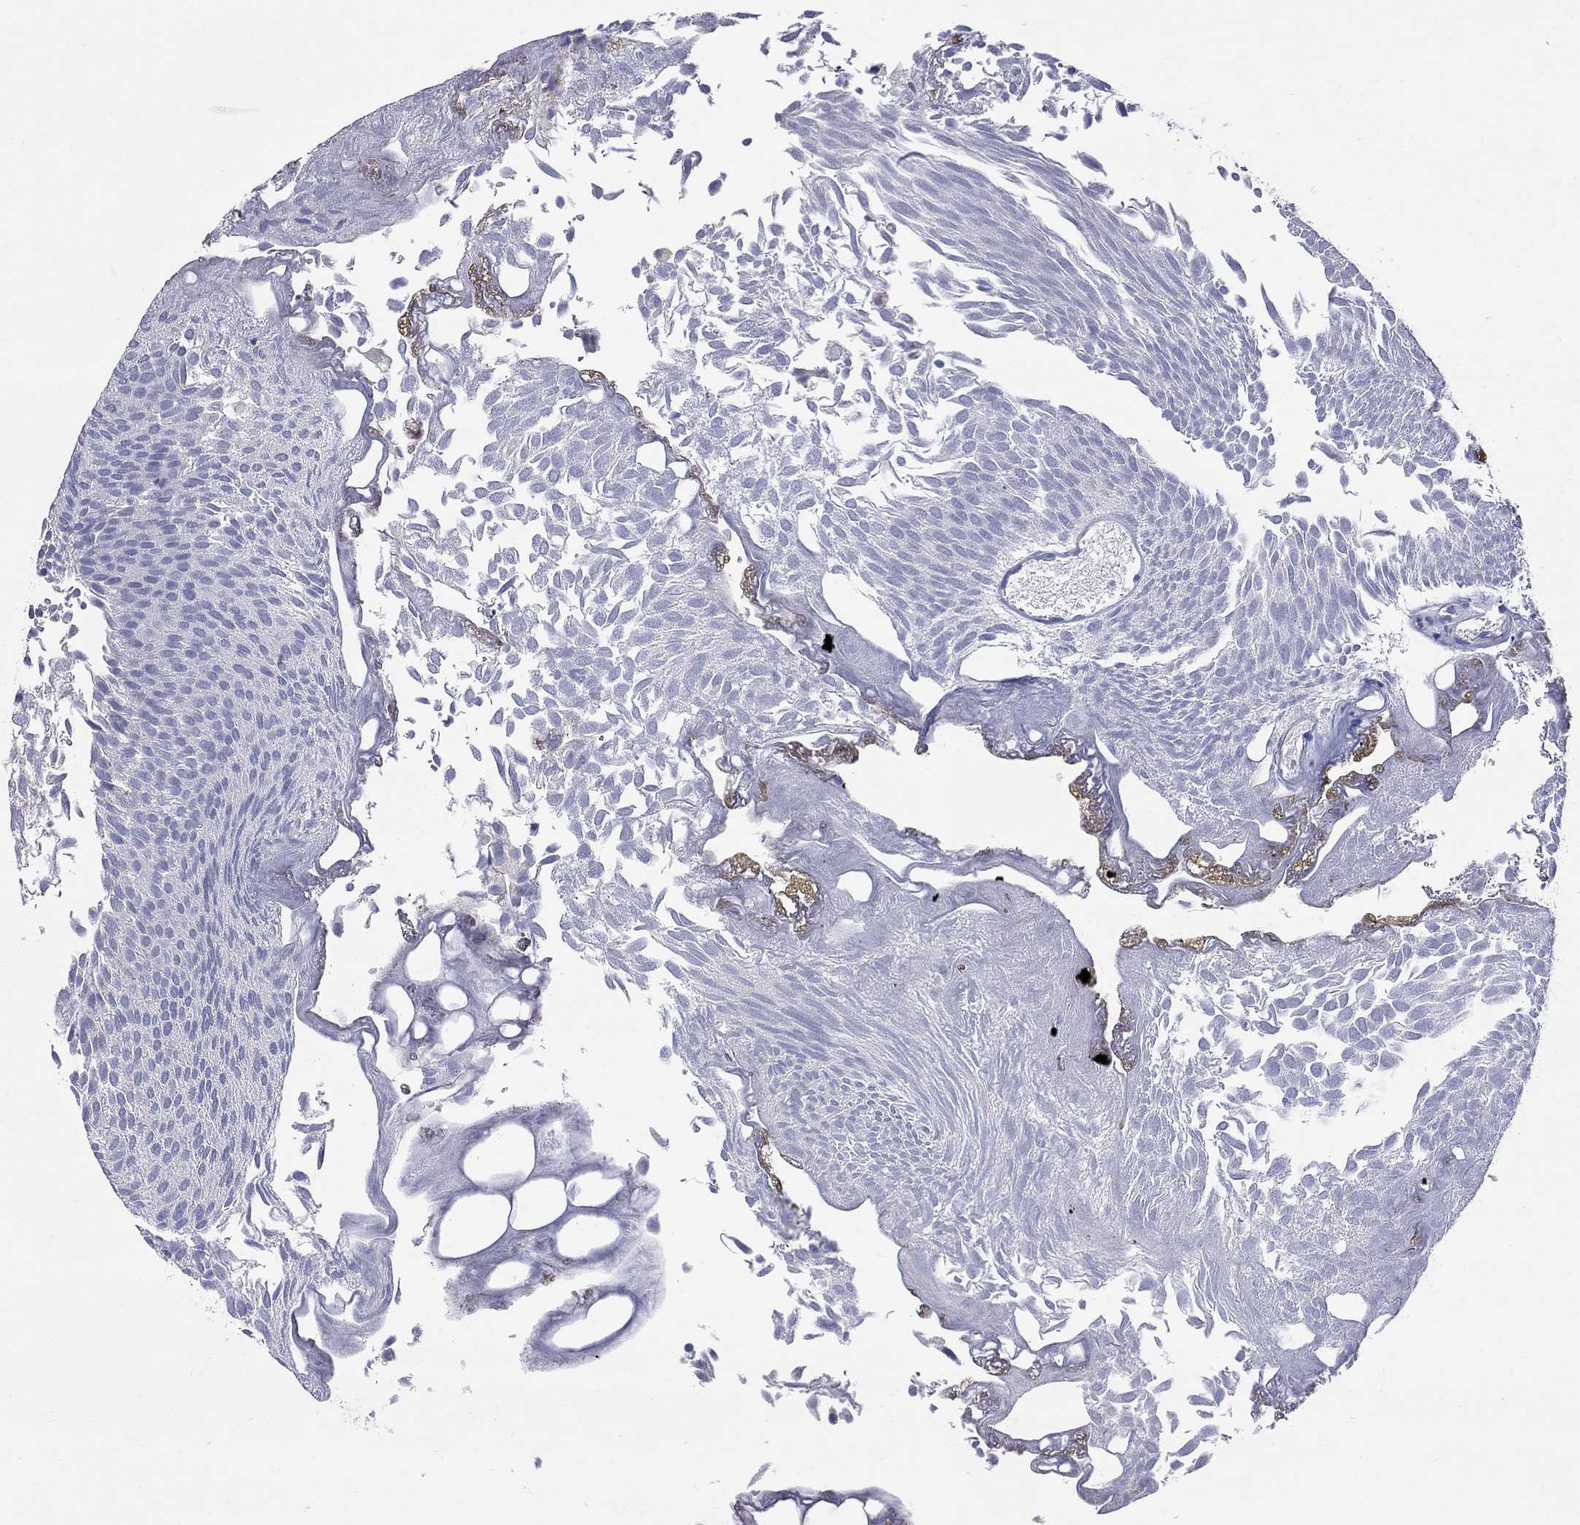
{"staining": {"intensity": "negative", "quantity": "none", "location": "none"}, "tissue": "urothelial cancer", "cell_type": "Tumor cells", "image_type": "cancer", "snomed": [{"axis": "morphology", "description": "Urothelial carcinoma, Low grade"}, {"axis": "topography", "description": "Urinary bladder"}], "caption": "The immunohistochemistry photomicrograph has no significant positivity in tumor cells of urothelial carcinoma (low-grade) tissue.", "gene": "HMX2", "patient": {"sex": "male", "age": 52}}